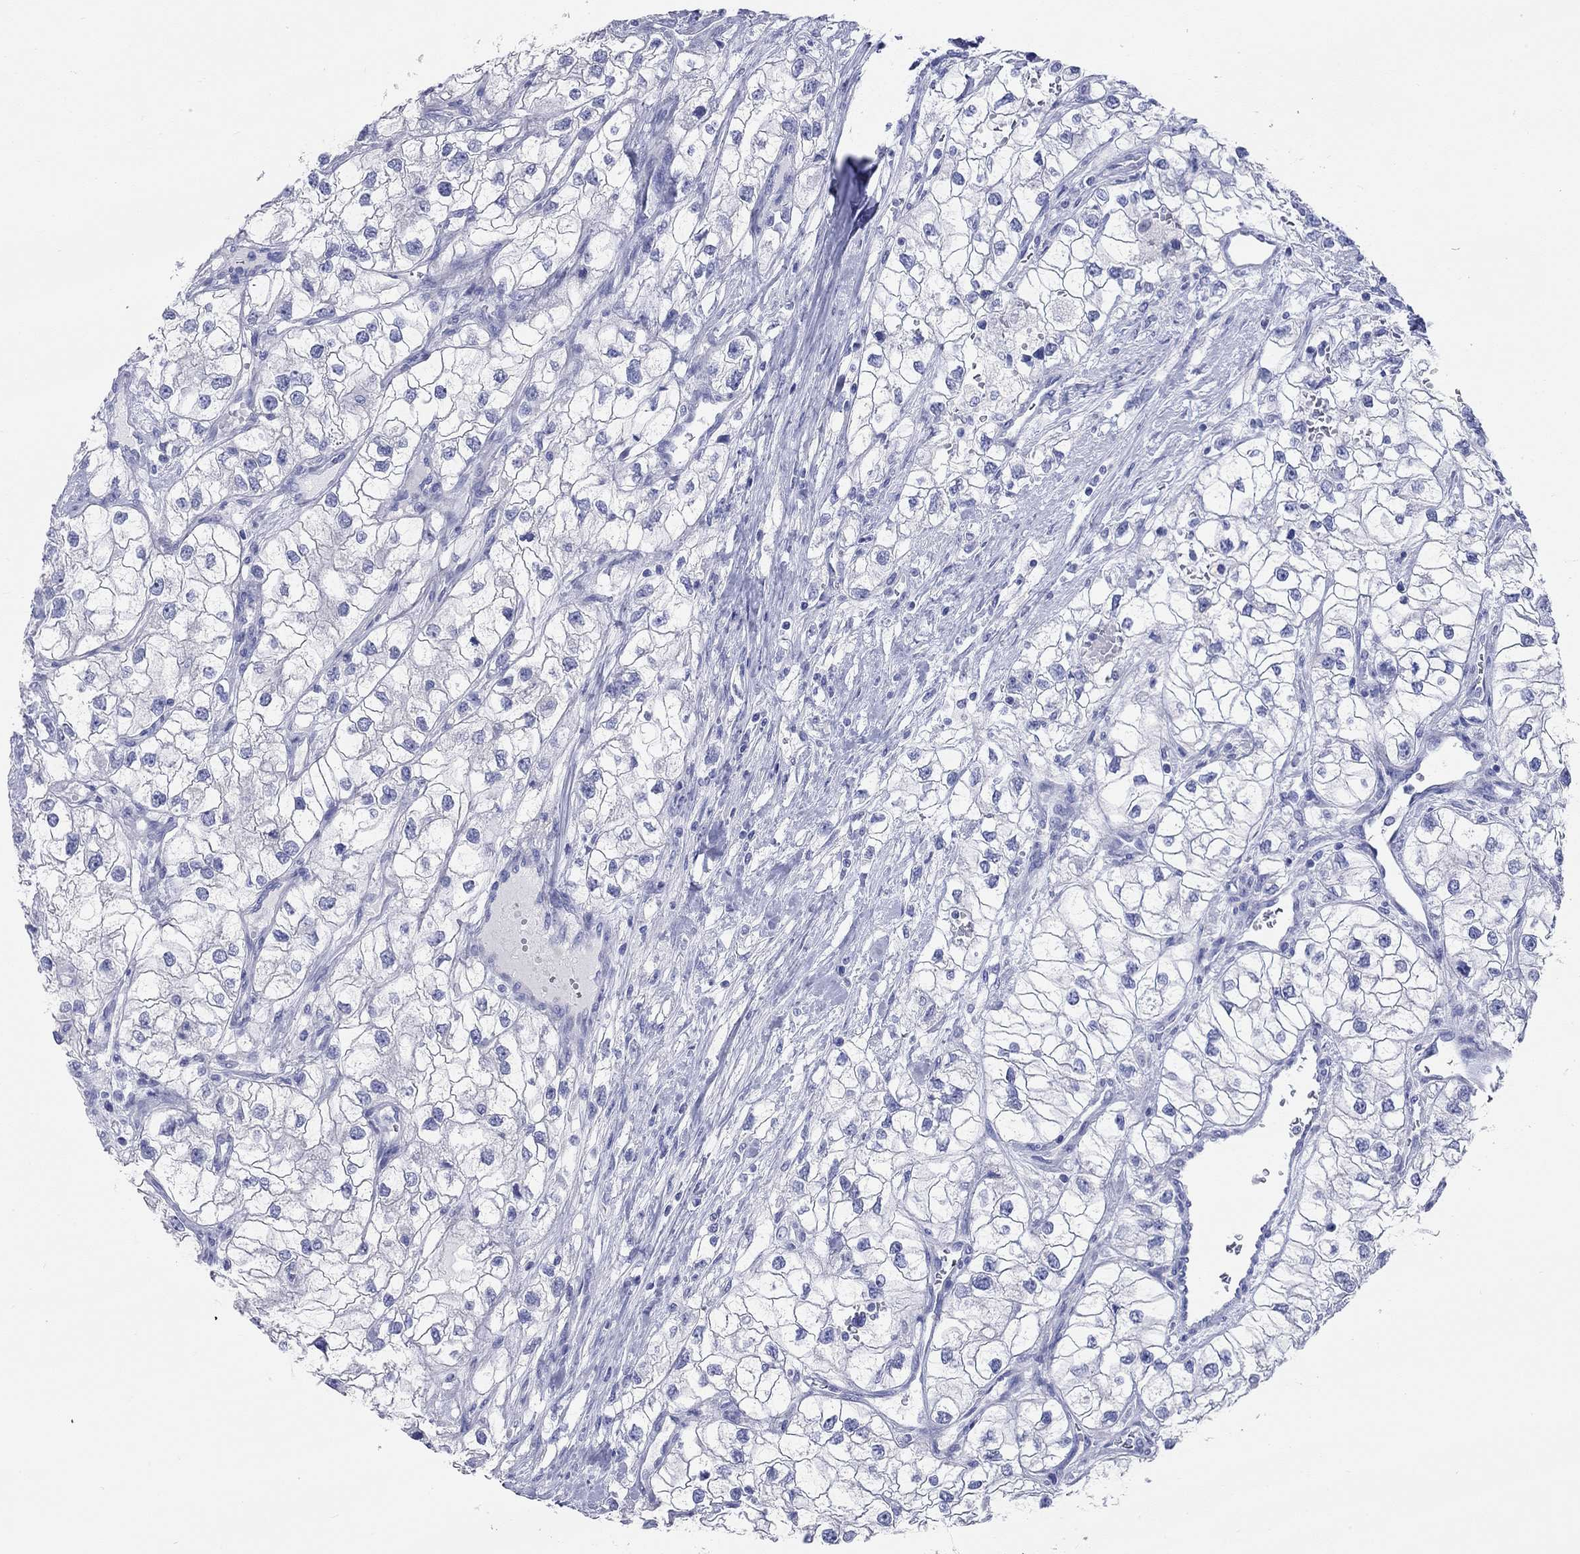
{"staining": {"intensity": "negative", "quantity": "none", "location": "none"}, "tissue": "renal cancer", "cell_type": "Tumor cells", "image_type": "cancer", "snomed": [{"axis": "morphology", "description": "Adenocarcinoma, NOS"}, {"axis": "topography", "description": "Kidney"}], "caption": "Tumor cells show no significant protein staining in renal adenocarcinoma.", "gene": "SPATA9", "patient": {"sex": "male", "age": 59}}